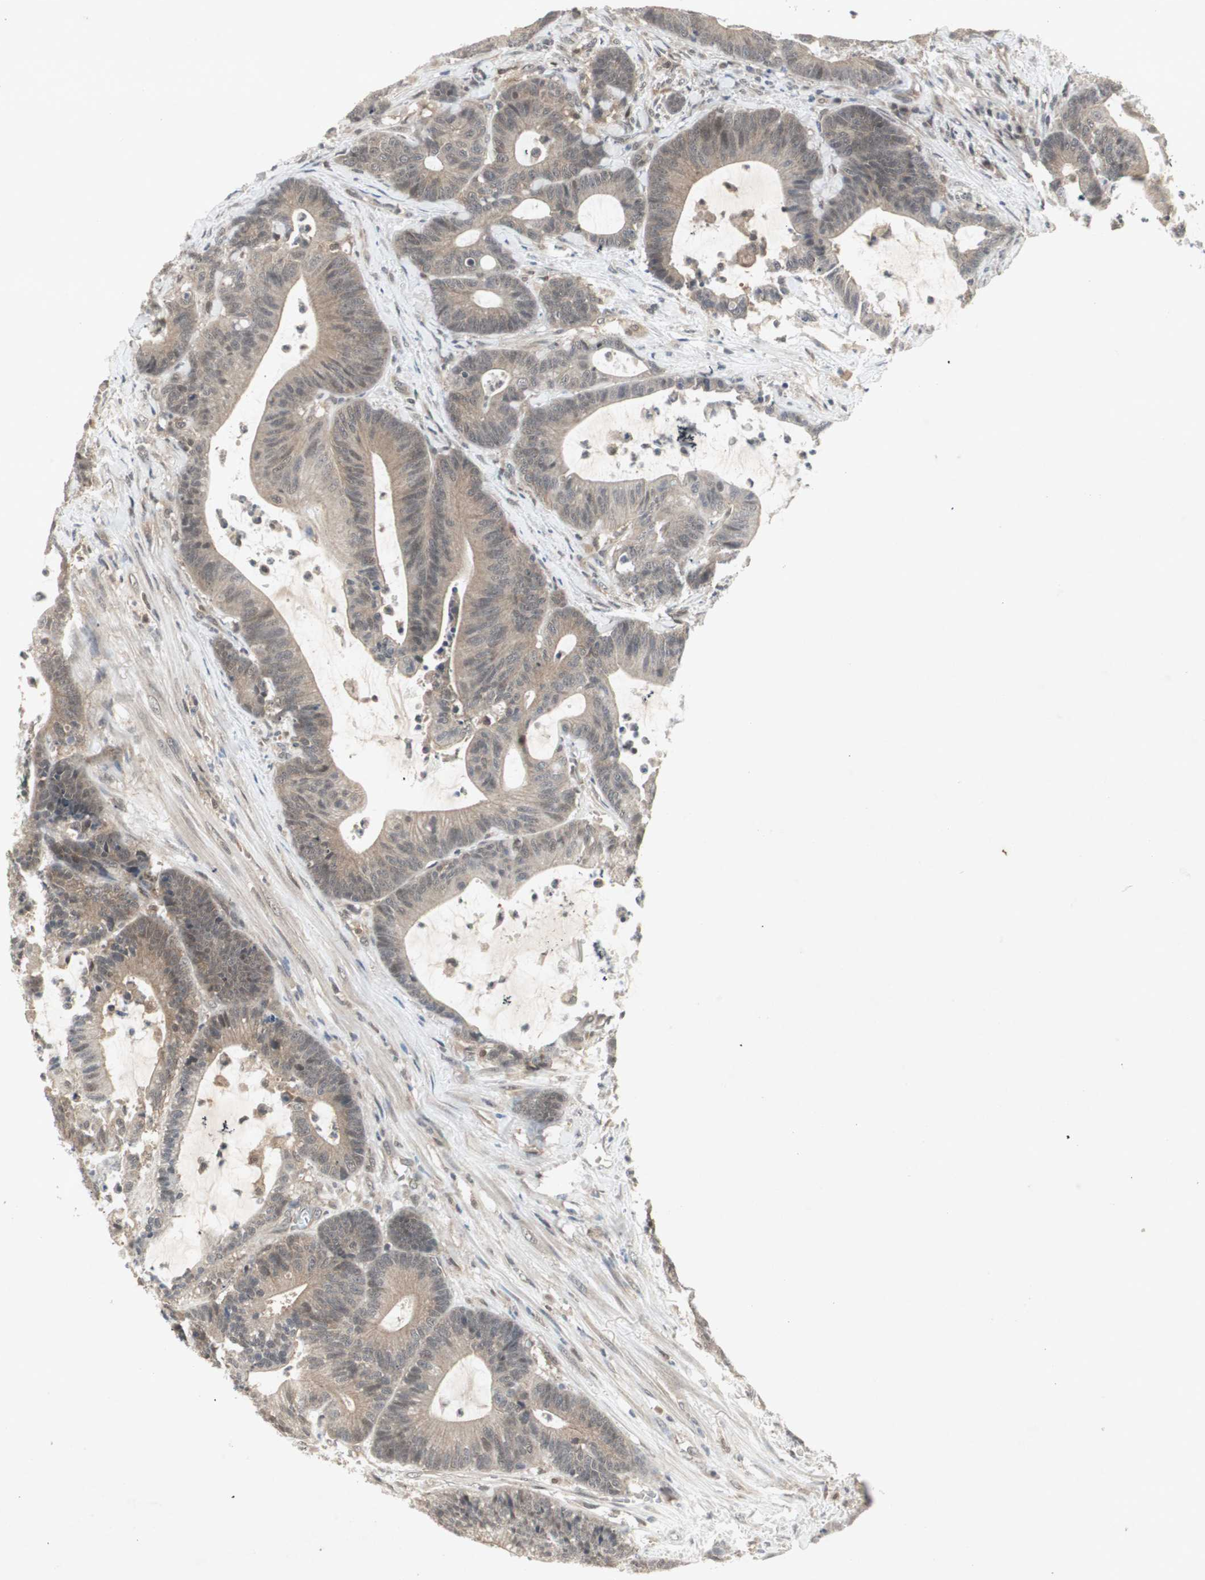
{"staining": {"intensity": "weak", "quantity": ">75%", "location": "cytoplasmic/membranous"}, "tissue": "colorectal cancer", "cell_type": "Tumor cells", "image_type": "cancer", "snomed": [{"axis": "morphology", "description": "Adenocarcinoma, NOS"}, {"axis": "topography", "description": "Colon"}], "caption": "High-power microscopy captured an immunohistochemistry micrograph of colorectal cancer (adenocarcinoma), revealing weak cytoplasmic/membranous staining in approximately >75% of tumor cells.", "gene": "PTPA", "patient": {"sex": "female", "age": 84}}